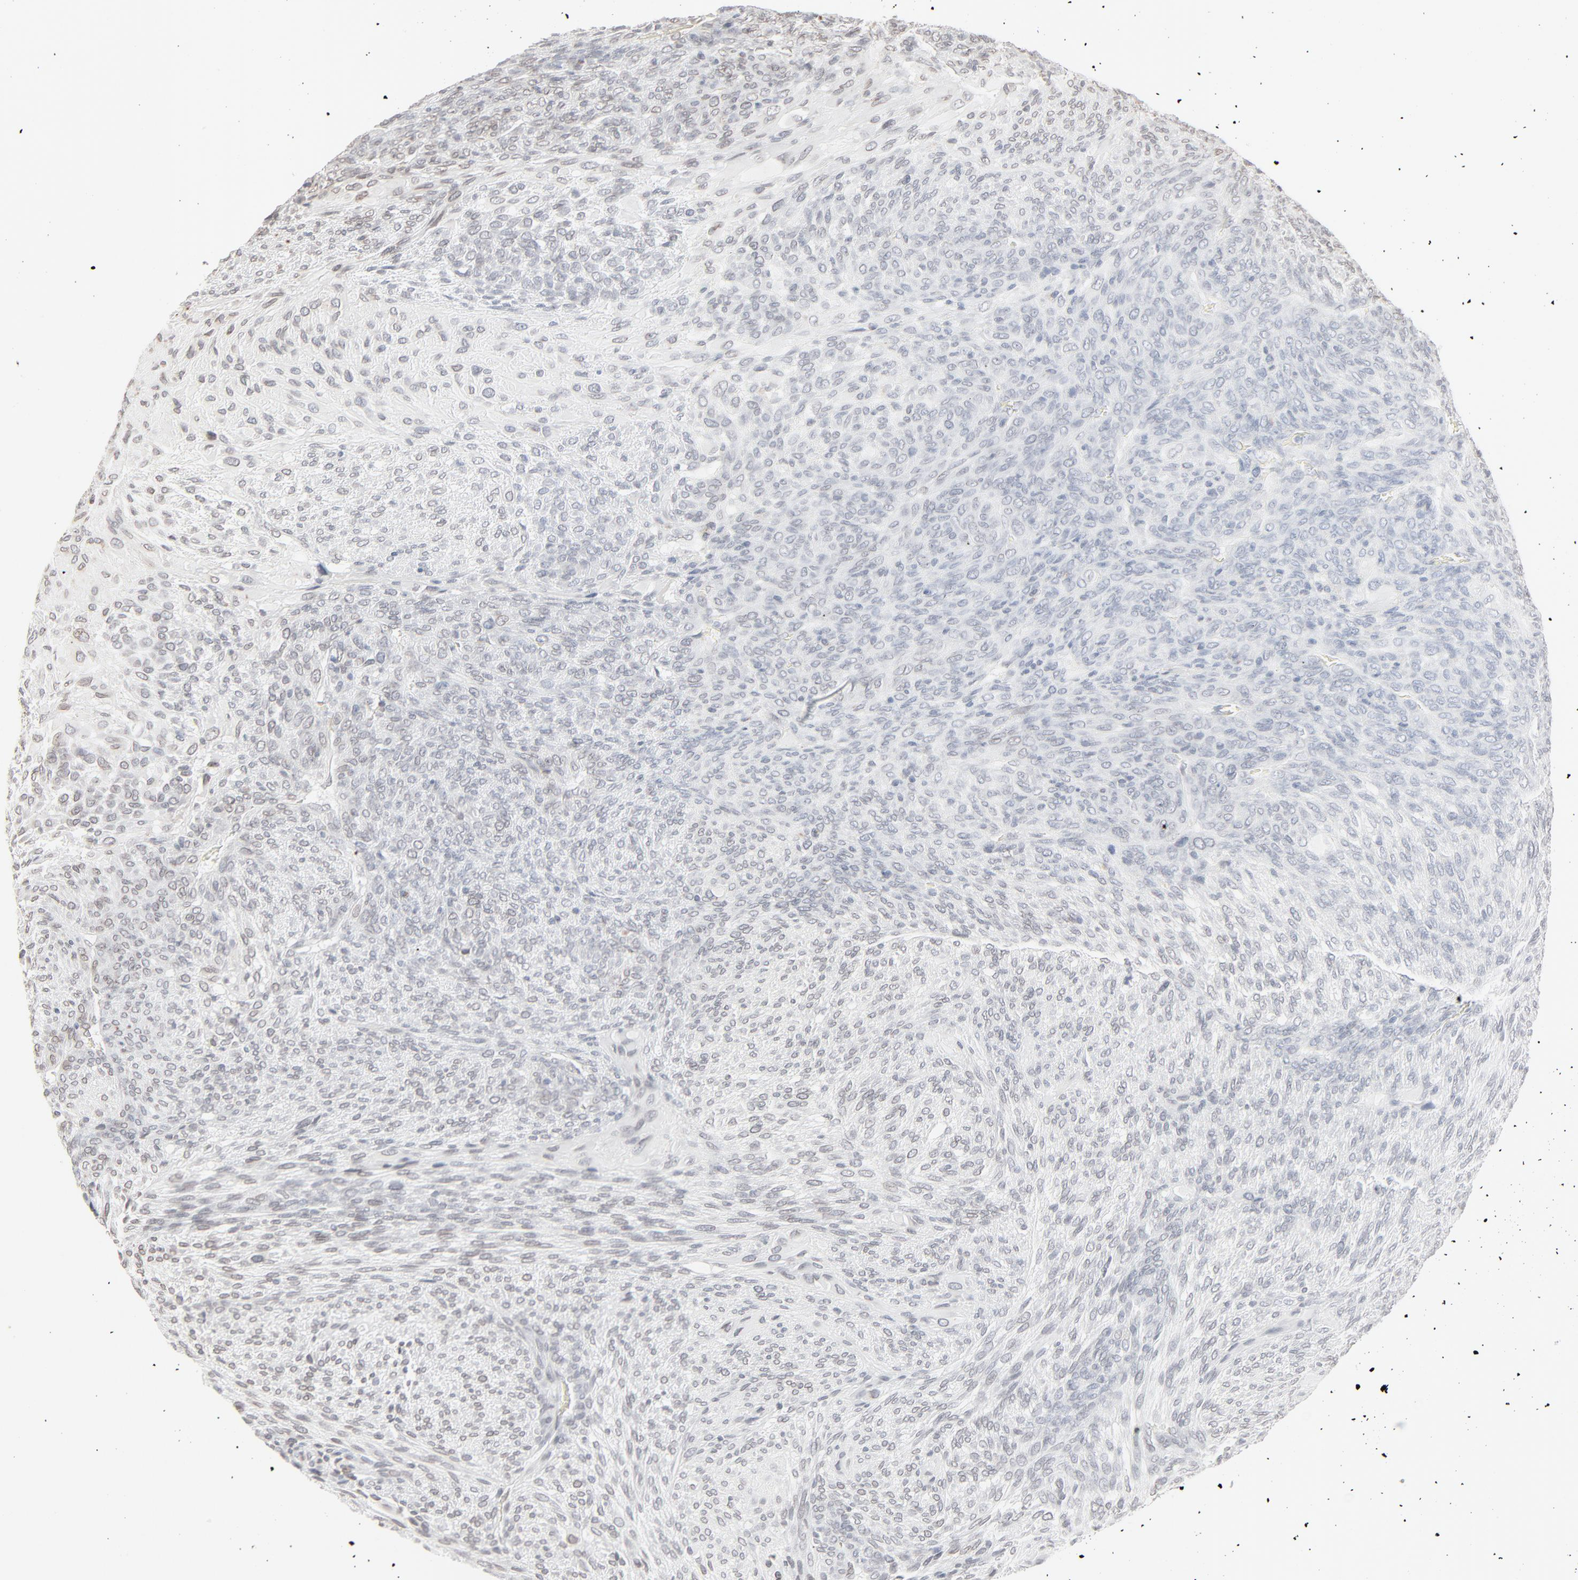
{"staining": {"intensity": "negative", "quantity": "none", "location": "none"}, "tissue": "glioma", "cell_type": "Tumor cells", "image_type": "cancer", "snomed": [{"axis": "morphology", "description": "Glioma, malignant, High grade"}, {"axis": "topography", "description": "Cerebral cortex"}], "caption": "There is no significant staining in tumor cells of glioma. (DAB (3,3'-diaminobenzidine) immunohistochemistry (IHC), high magnification).", "gene": "MAD1L1", "patient": {"sex": "female", "age": 55}}